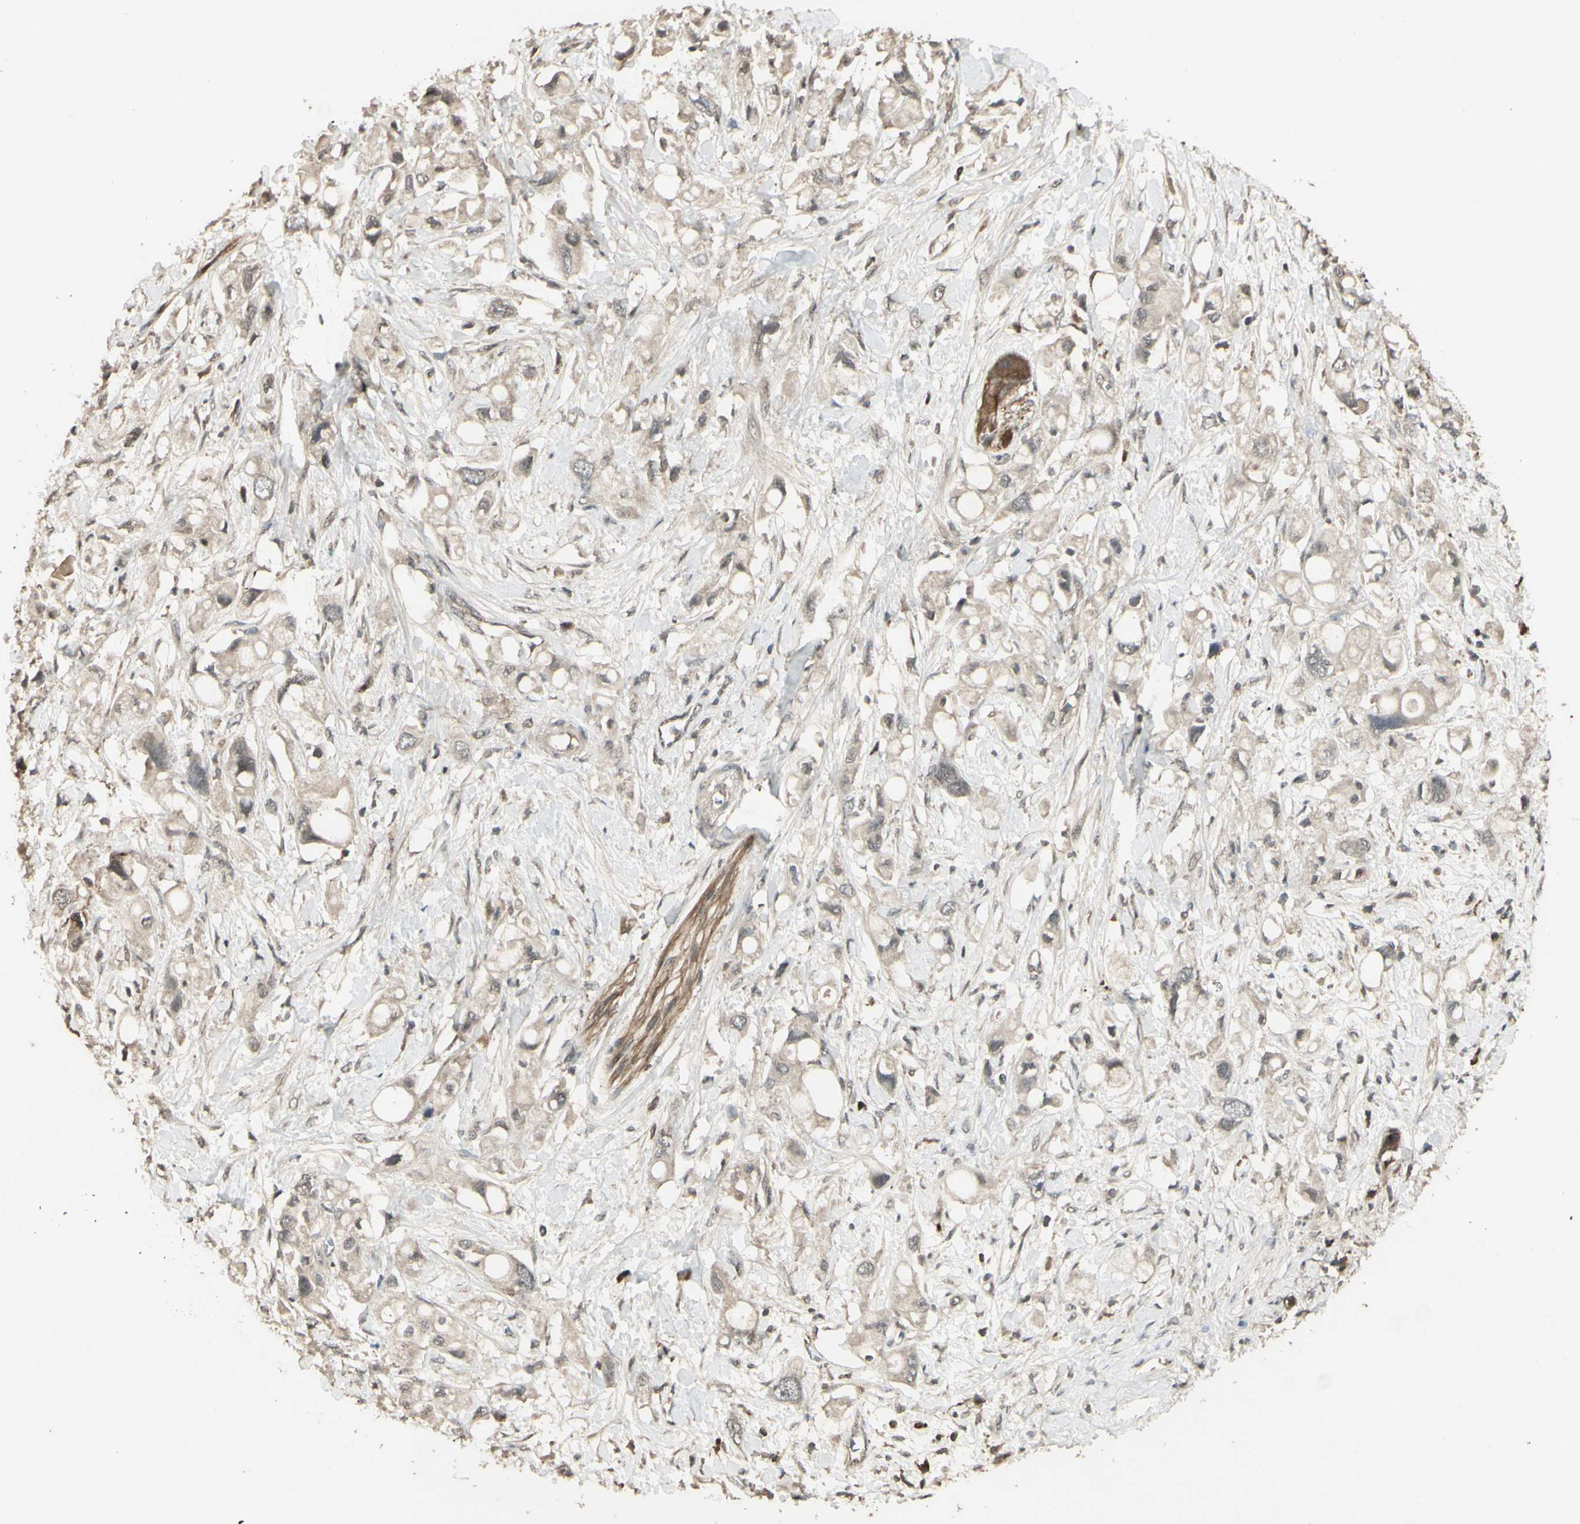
{"staining": {"intensity": "weak", "quantity": ">75%", "location": "cytoplasmic/membranous"}, "tissue": "pancreatic cancer", "cell_type": "Tumor cells", "image_type": "cancer", "snomed": [{"axis": "morphology", "description": "Adenocarcinoma, NOS"}, {"axis": "topography", "description": "Pancreas"}], "caption": "This histopathology image shows immunohistochemistry staining of pancreatic cancer, with low weak cytoplasmic/membranous expression in approximately >75% of tumor cells.", "gene": "GNAS", "patient": {"sex": "female", "age": 56}}